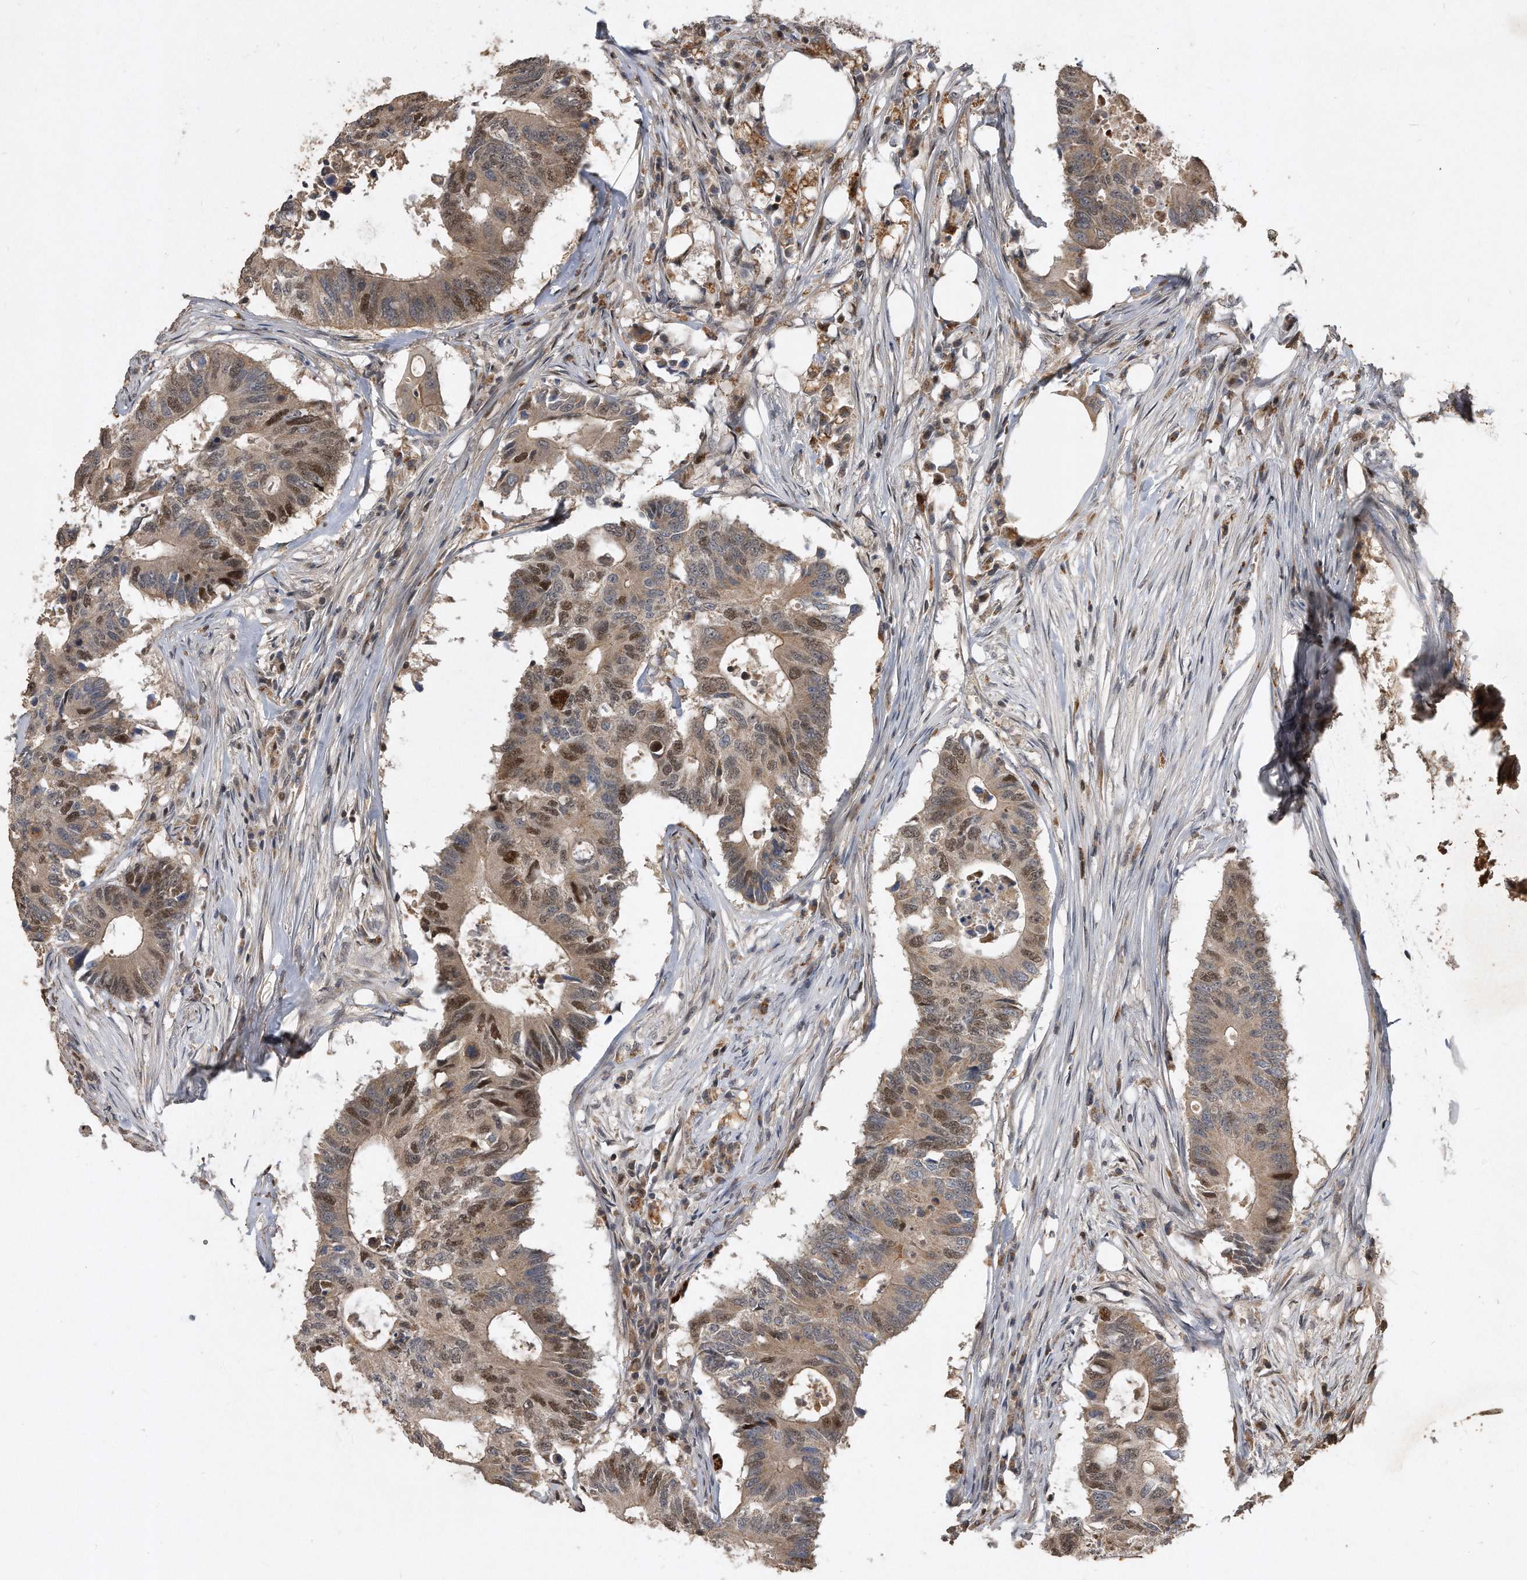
{"staining": {"intensity": "moderate", "quantity": ">75%", "location": "cytoplasmic/membranous,nuclear"}, "tissue": "colorectal cancer", "cell_type": "Tumor cells", "image_type": "cancer", "snomed": [{"axis": "morphology", "description": "Adenocarcinoma, NOS"}, {"axis": "topography", "description": "Colon"}], "caption": "Protein staining of colorectal adenocarcinoma tissue demonstrates moderate cytoplasmic/membranous and nuclear positivity in about >75% of tumor cells.", "gene": "PGBD2", "patient": {"sex": "male", "age": 71}}